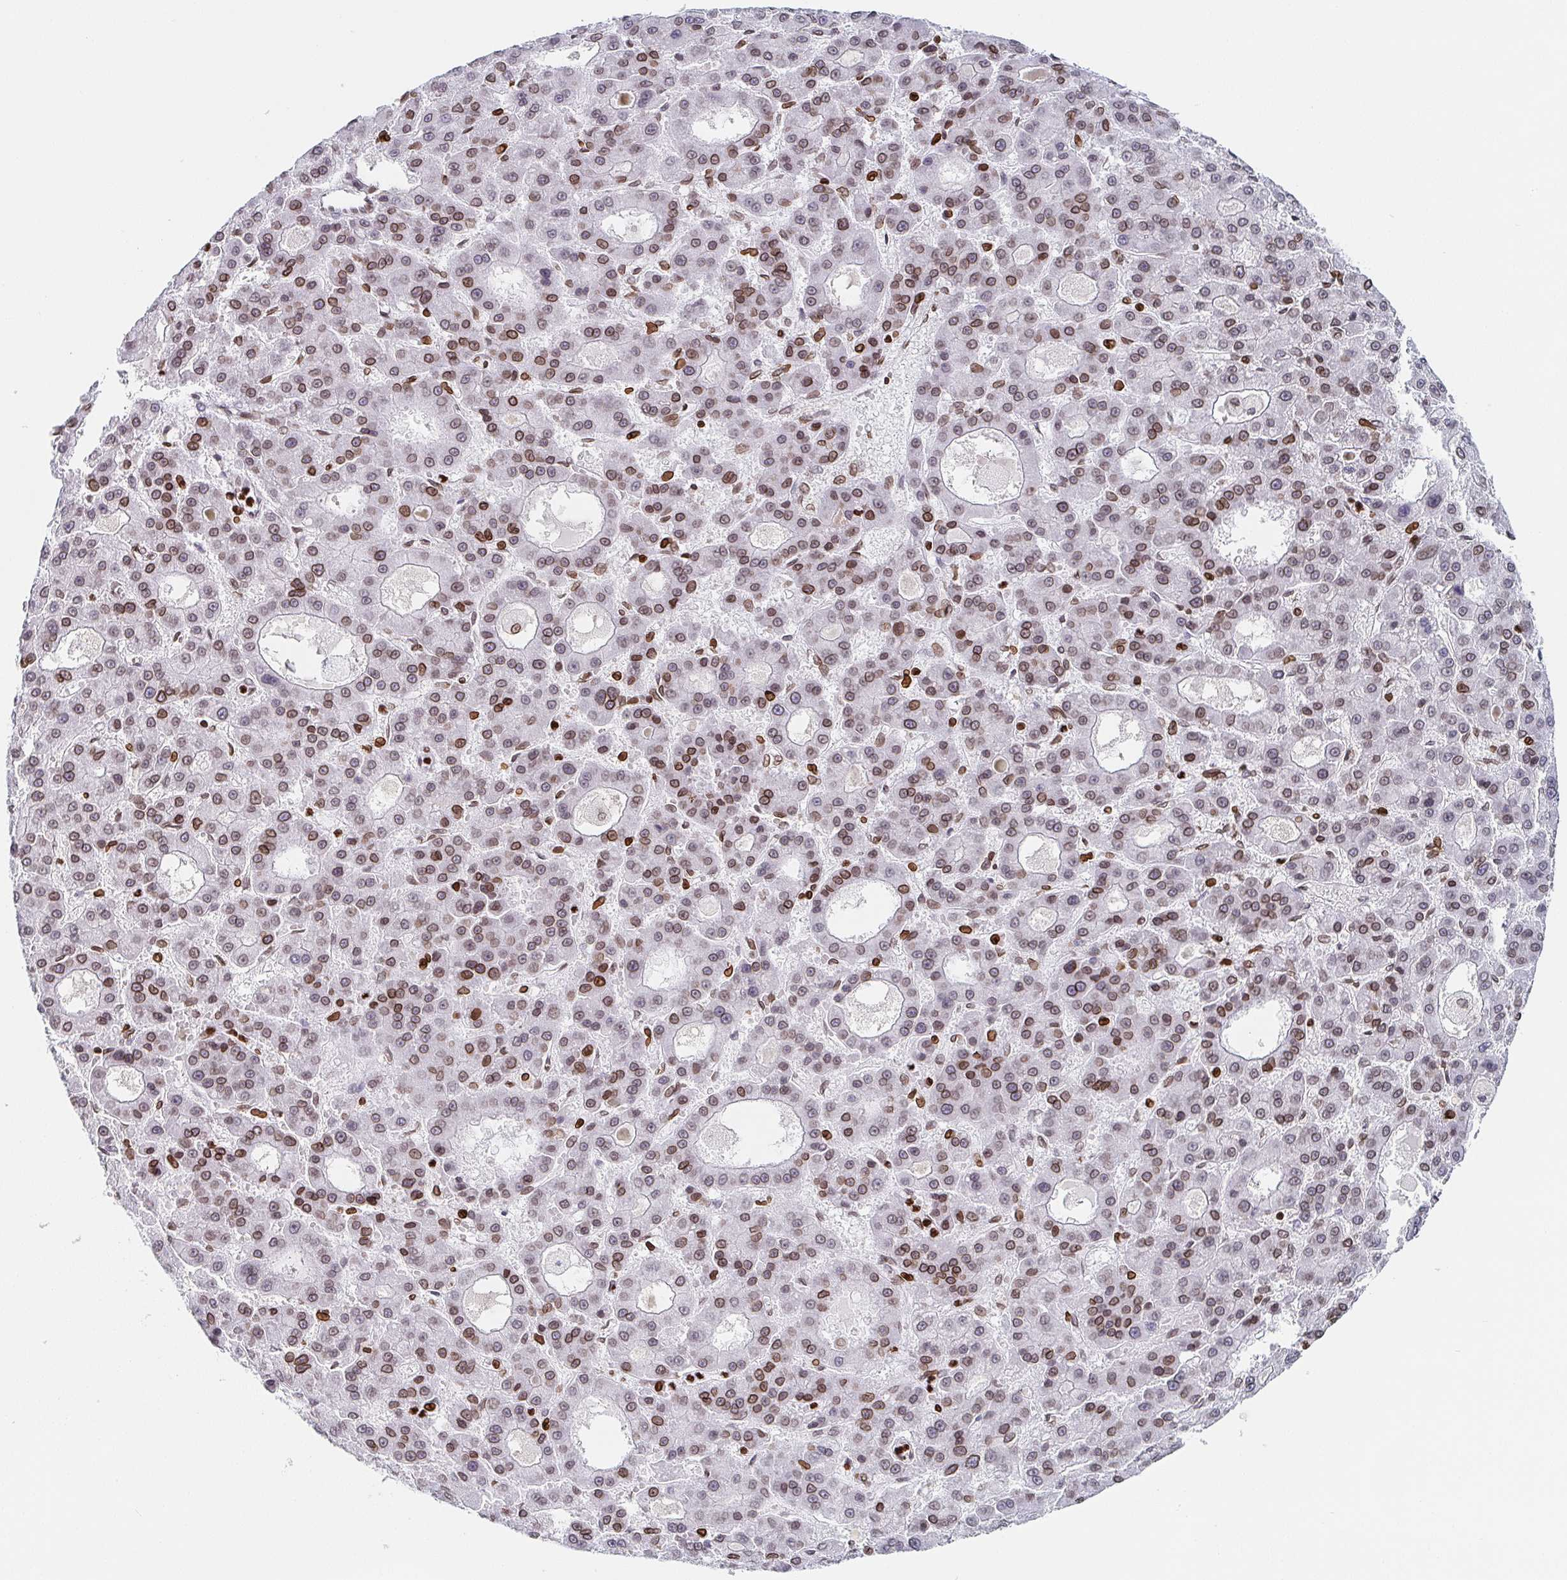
{"staining": {"intensity": "moderate", "quantity": "25%-75%", "location": "cytoplasmic/membranous,nuclear"}, "tissue": "liver cancer", "cell_type": "Tumor cells", "image_type": "cancer", "snomed": [{"axis": "morphology", "description": "Carcinoma, Hepatocellular, NOS"}, {"axis": "topography", "description": "Liver"}], "caption": "Tumor cells display medium levels of moderate cytoplasmic/membranous and nuclear positivity in approximately 25%-75% of cells in liver cancer (hepatocellular carcinoma). (DAB (3,3'-diaminobenzidine) = brown stain, brightfield microscopy at high magnification).", "gene": "BTBD7", "patient": {"sex": "male", "age": 70}}